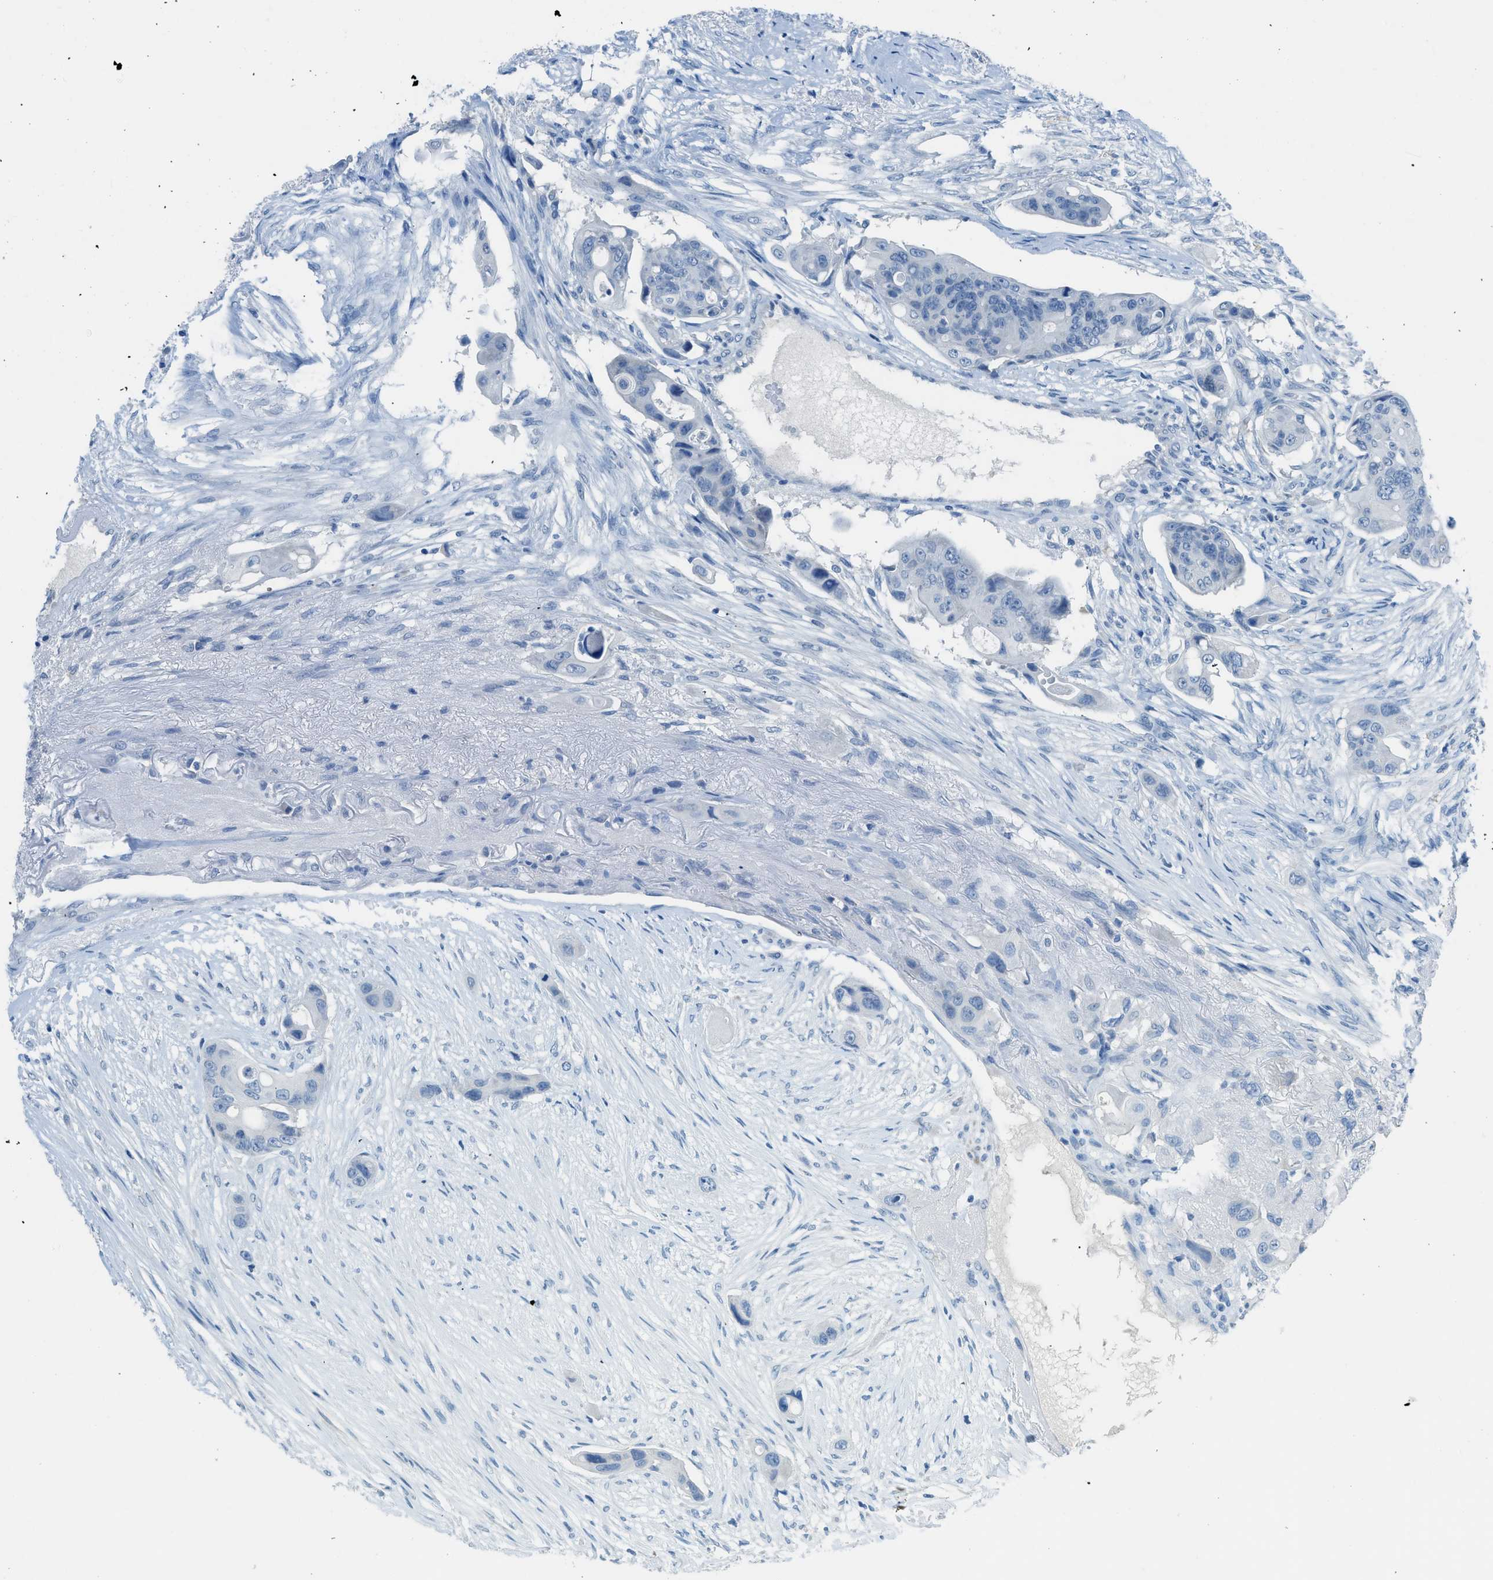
{"staining": {"intensity": "negative", "quantity": "none", "location": "none"}, "tissue": "colorectal cancer", "cell_type": "Tumor cells", "image_type": "cancer", "snomed": [{"axis": "morphology", "description": "Adenocarcinoma, NOS"}, {"axis": "topography", "description": "Colon"}], "caption": "Human colorectal cancer (adenocarcinoma) stained for a protein using IHC reveals no staining in tumor cells.", "gene": "ACAN", "patient": {"sex": "female", "age": 57}}